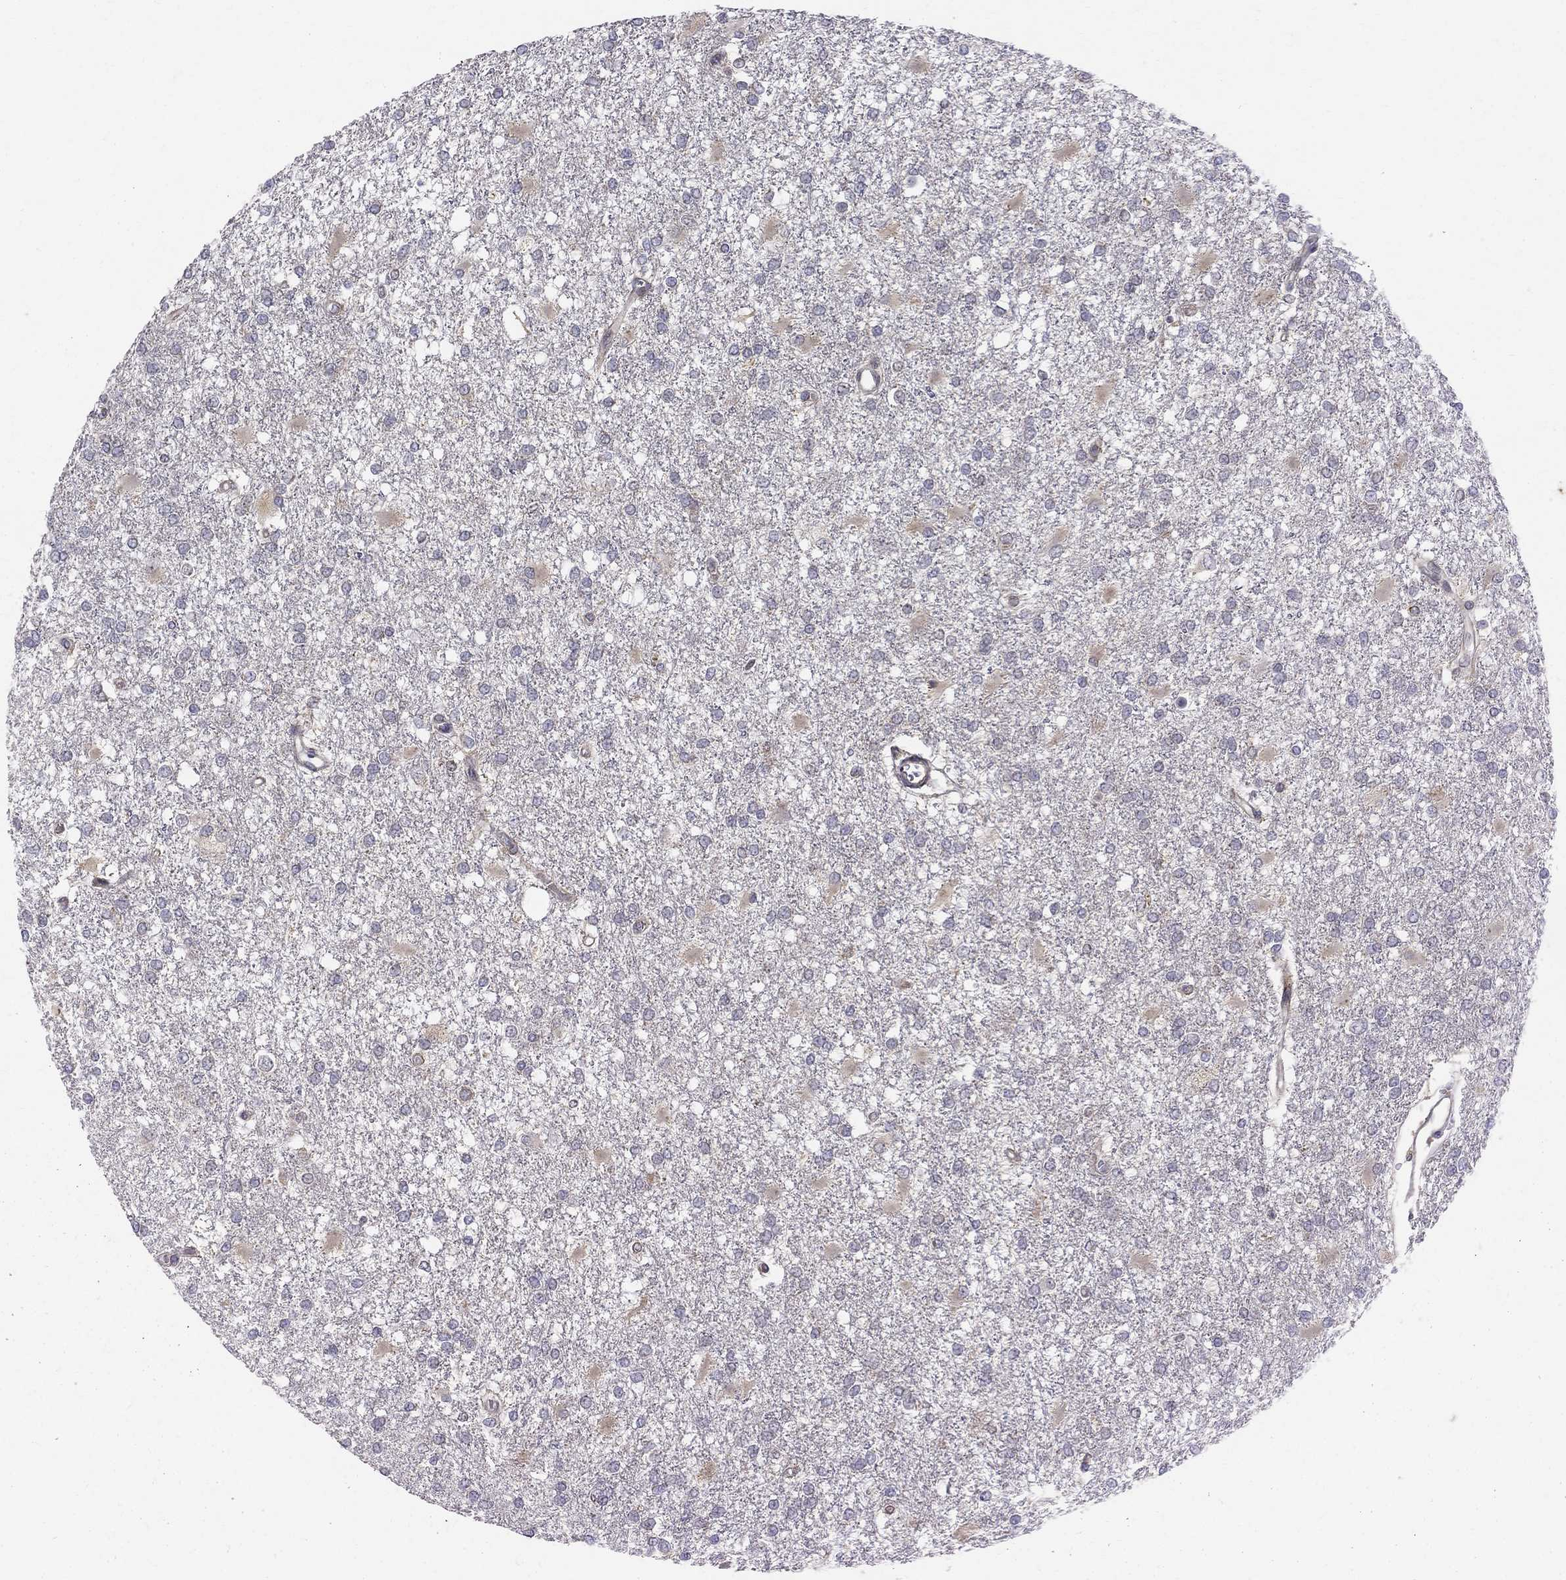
{"staining": {"intensity": "negative", "quantity": "none", "location": "none"}, "tissue": "glioma", "cell_type": "Tumor cells", "image_type": "cancer", "snomed": [{"axis": "morphology", "description": "Glioma, malignant, High grade"}, {"axis": "topography", "description": "Cerebral cortex"}], "caption": "Tumor cells are negative for protein expression in human malignant glioma (high-grade). The staining is performed using DAB (3,3'-diaminobenzidine) brown chromogen with nuclei counter-stained in using hematoxylin.", "gene": "WDR19", "patient": {"sex": "male", "age": 79}}